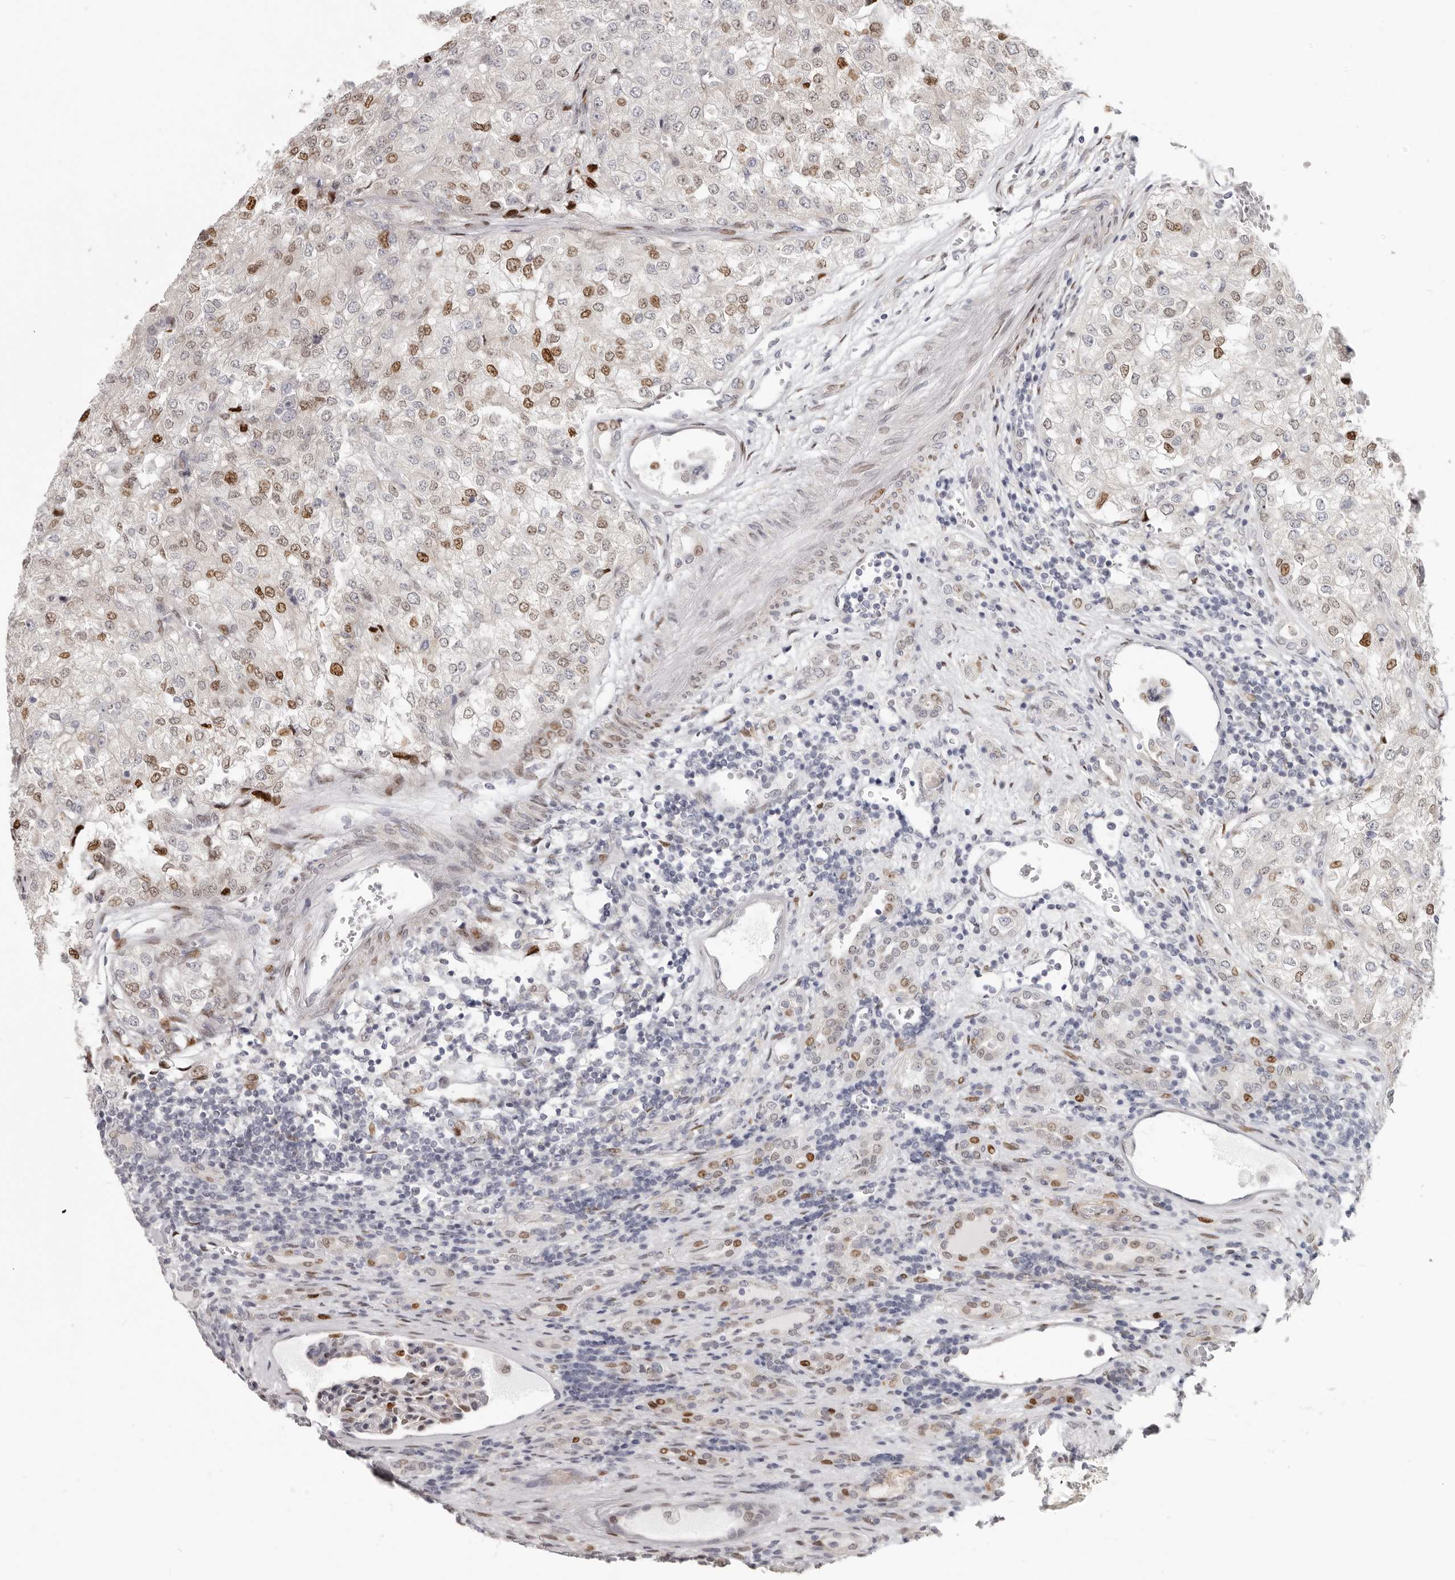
{"staining": {"intensity": "moderate", "quantity": "25%-75%", "location": "nuclear"}, "tissue": "renal cancer", "cell_type": "Tumor cells", "image_type": "cancer", "snomed": [{"axis": "morphology", "description": "Adenocarcinoma, NOS"}, {"axis": "topography", "description": "Kidney"}], "caption": "Human renal cancer stained for a protein (brown) exhibits moderate nuclear positive expression in about 25%-75% of tumor cells.", "gene": "SRP19", "patient": {"sex": "female", "age": 54}}